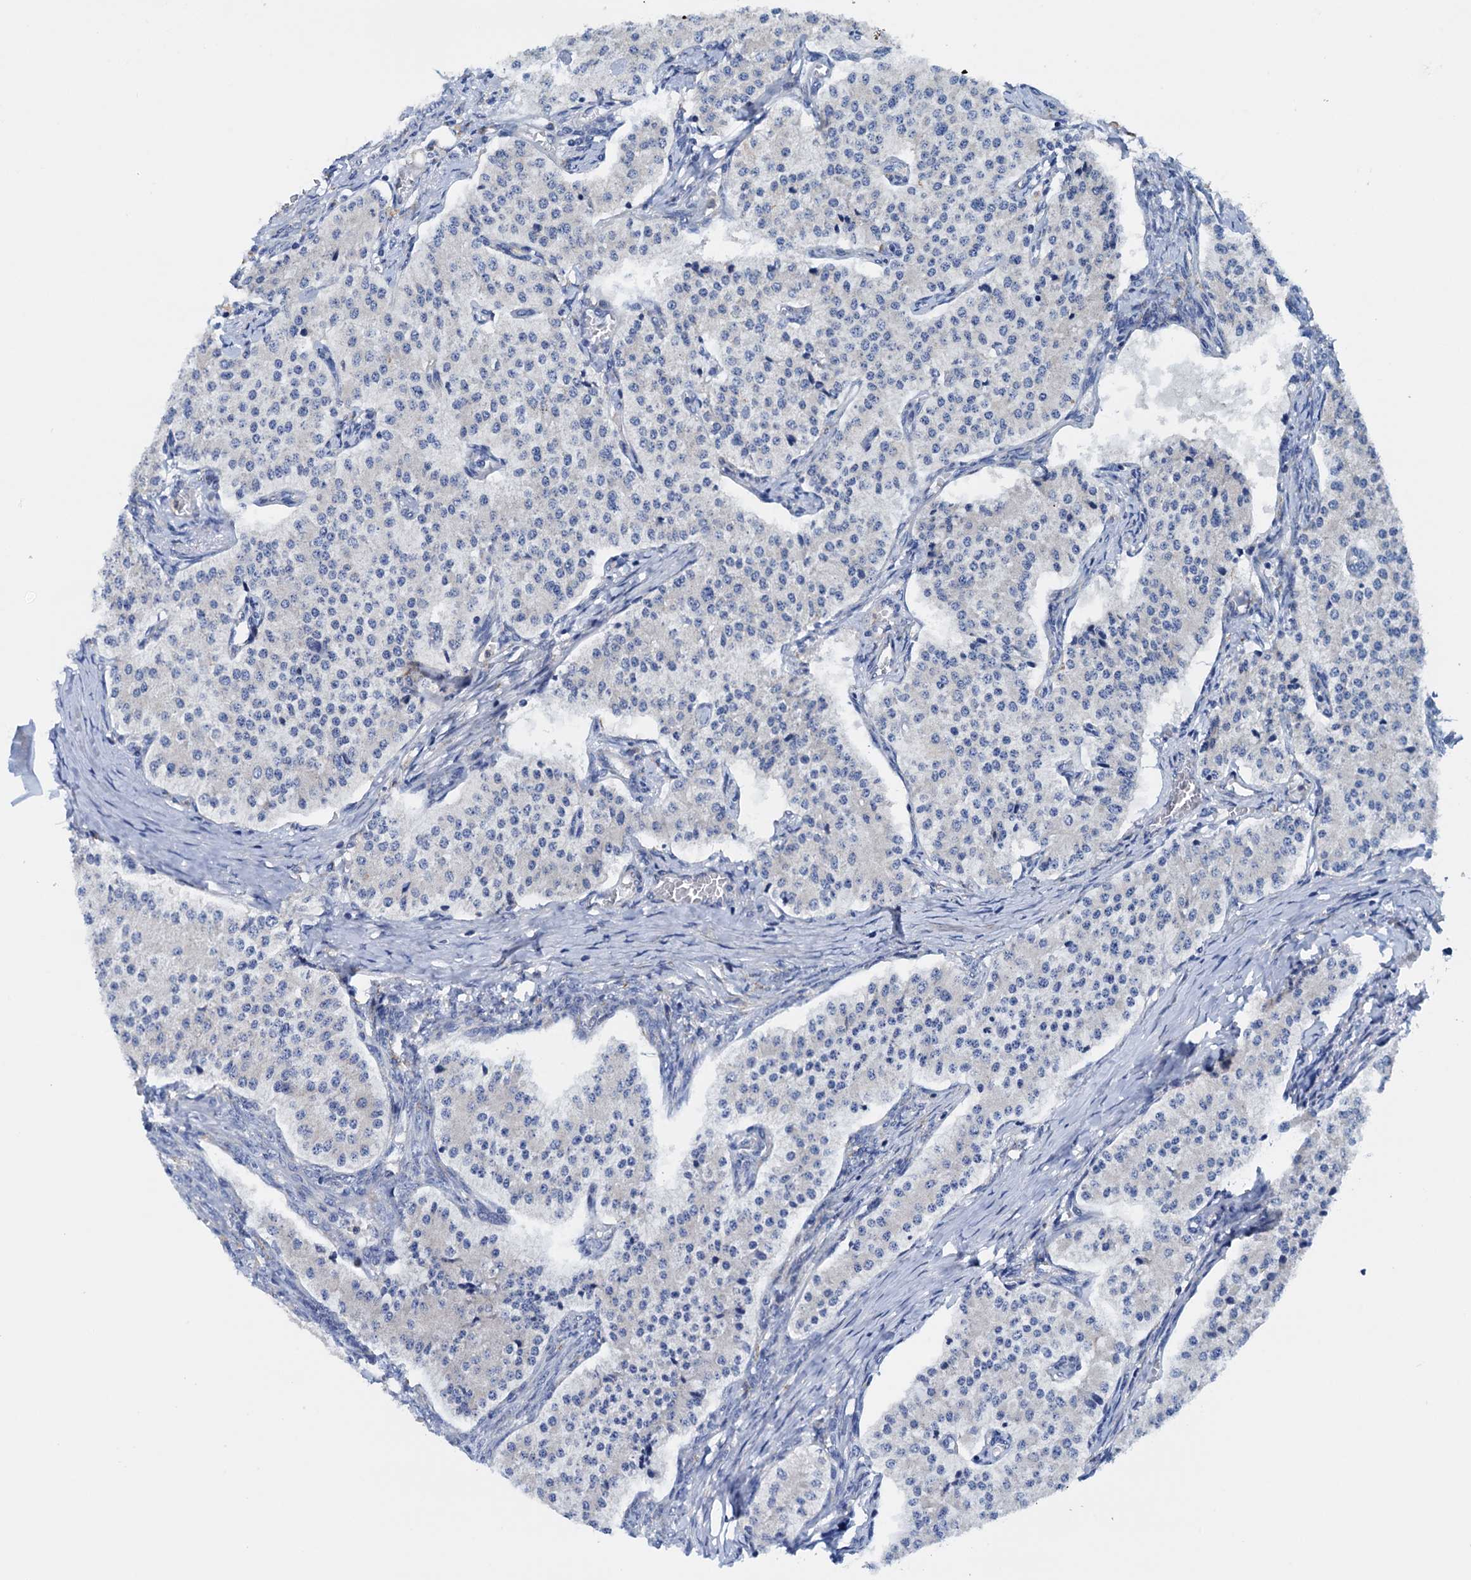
{"staining": {"intensity": "negative", "quantity": "none", "location": "none"}, "tissue": "carcinoid", "cell_type": "Tumor cells", "image_type": "cancer", "snomed": [{"axis": "morphology", "description": "Carcinoid, malignant, NOS"}, {"axis": "topography", "description": "Colon"}], "caption": "There is no significant positivity in tumor cells of carcinoid.", "gene": "RASSF9", "patient": {"sex": "female", "age": 52}}